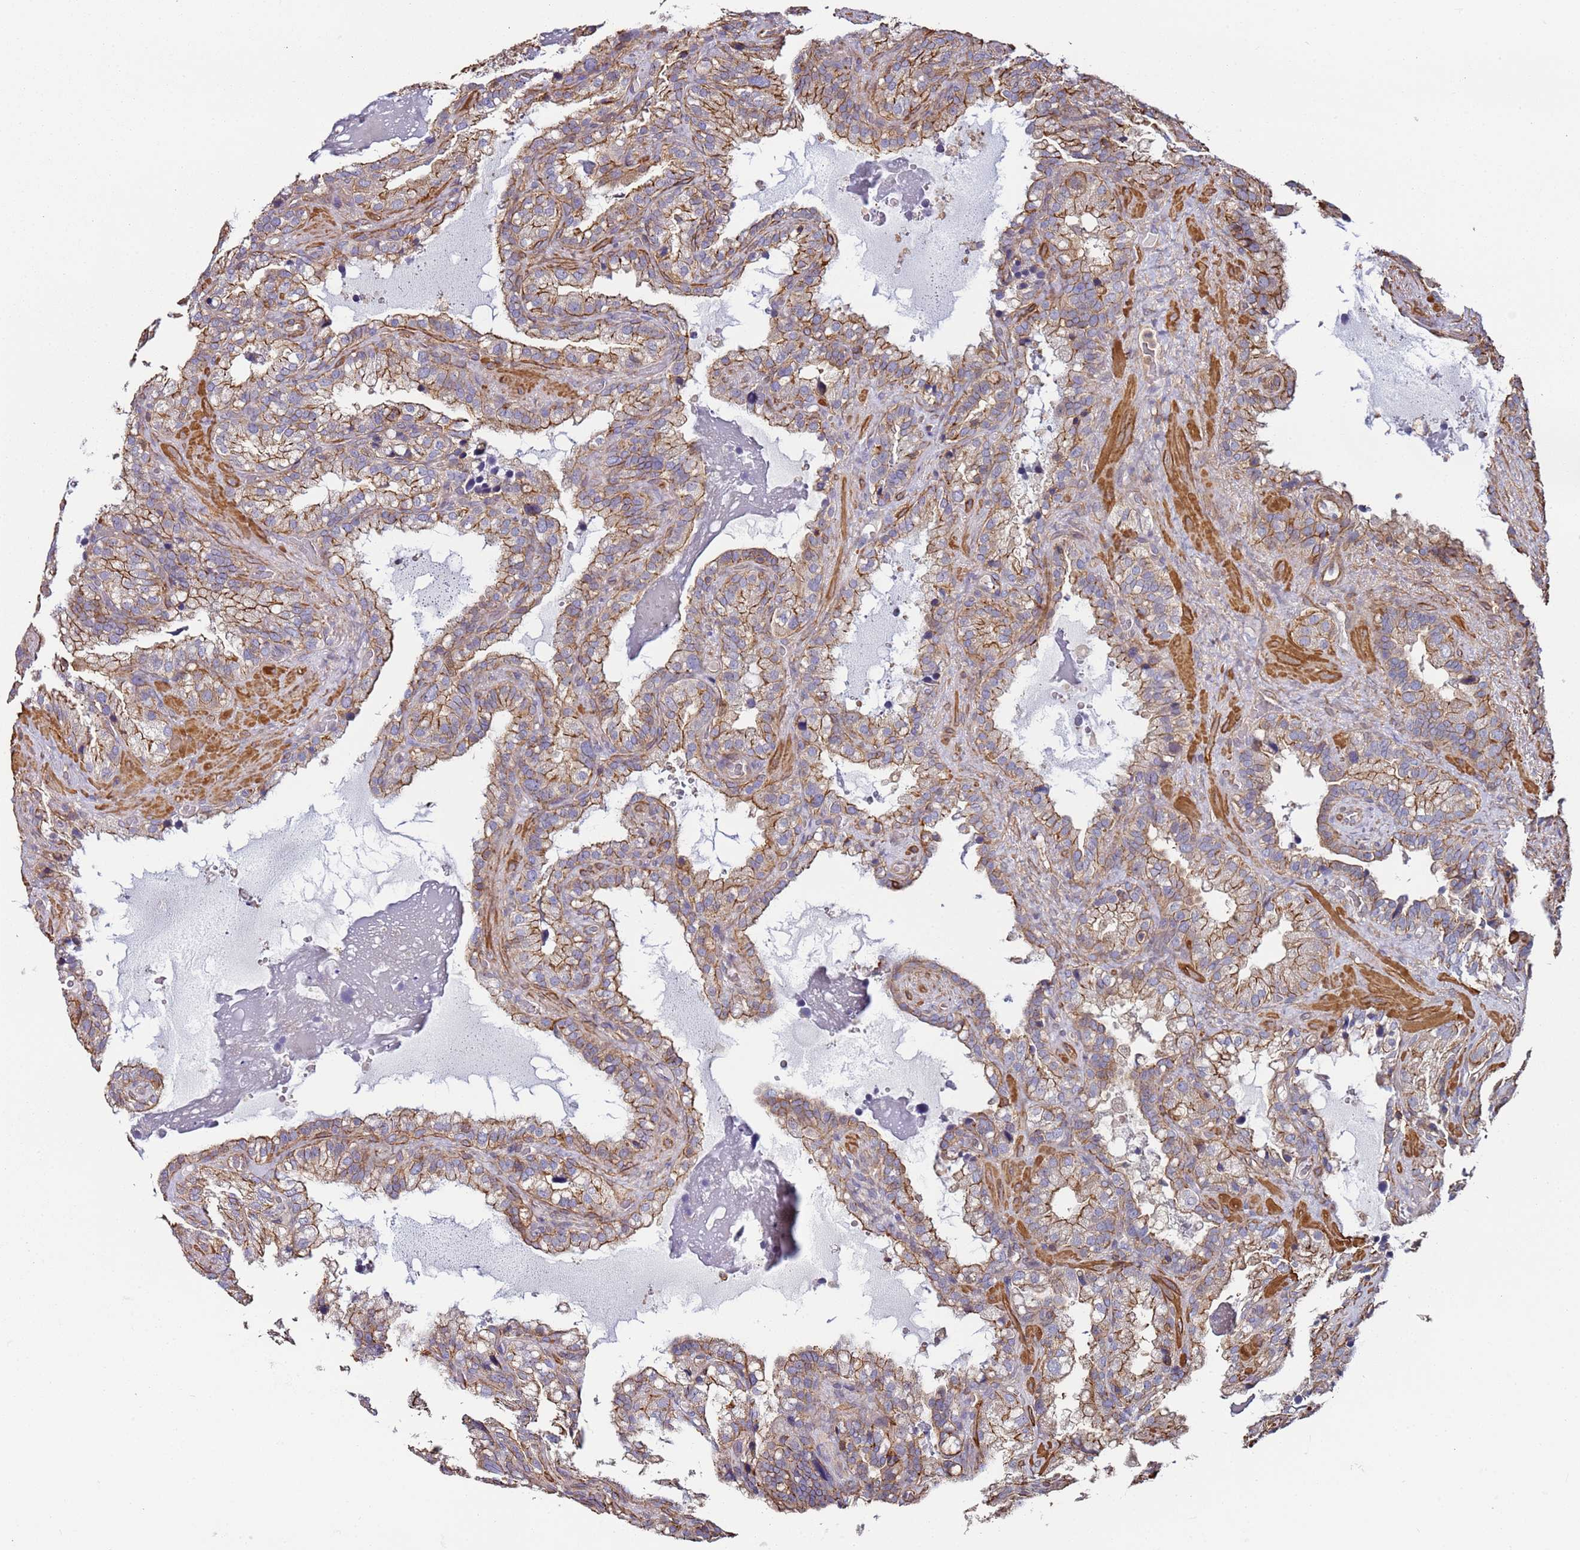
{"staining": {"intensity": "moderate", "quantity": "25%-75%", "location": "cytoplasmic/membranous"}, "tissue": "seminal vesicle", "cell_type": "Glandular cells", "image_type": "normal", "snomed": [{"axis": "morphology", "description": "Normal tissue, NOS"}, {"axis": "topography", "description": "Prostate"}, {"axis": "topography", "description": "Seminal veicle"}], "caption": "Protein staining by IHC shows moderate cytoplasmic/membranous positivity in approximately 25%-75% of glandular cells in benign seminal vesicle. The staining is performed using DAB brown chromogen to label protein expression. The nuclei are counter-stained blue using hematoxylin.", "gene": "CYP2U1", "patient": {"sex": "male", "age": 68}}